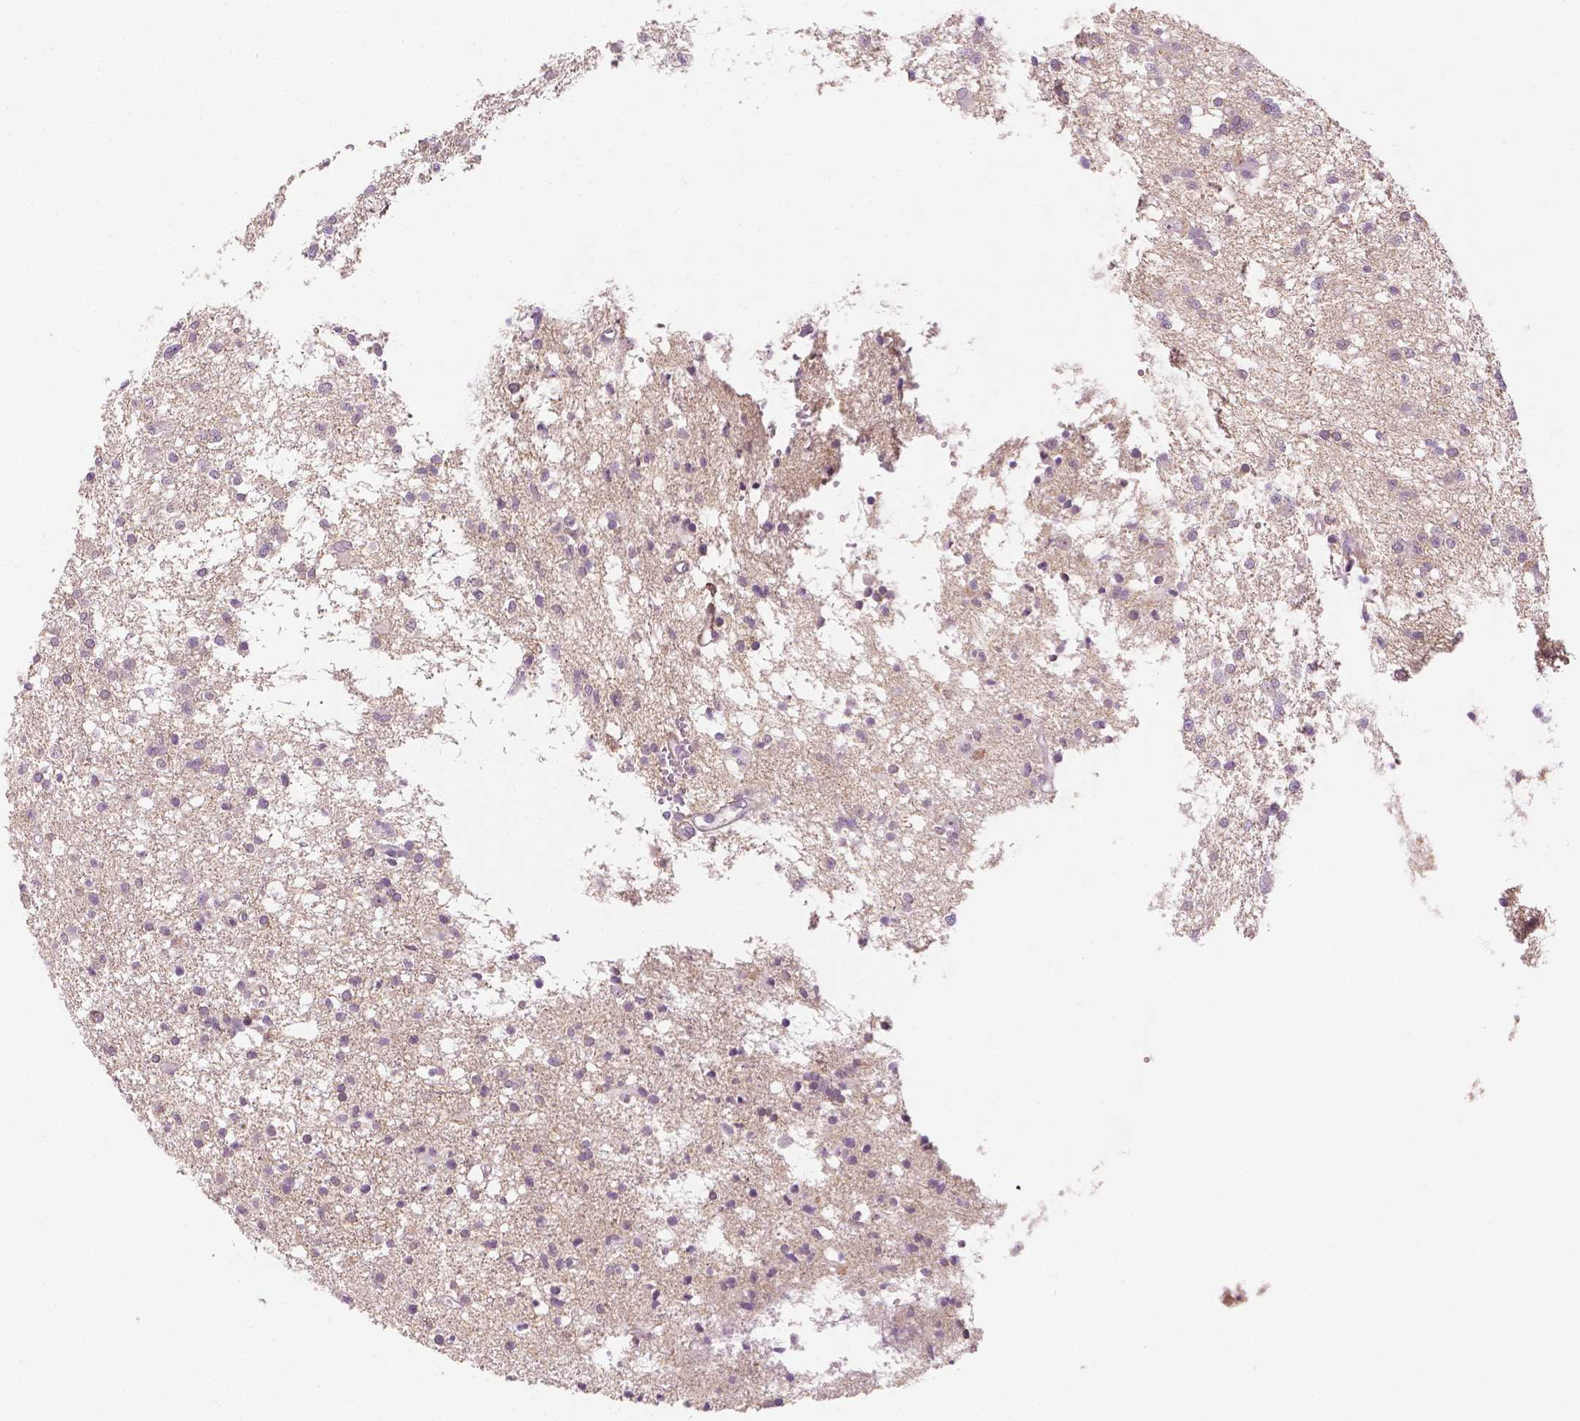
{"staining": {"intensity": "negative", "quantity": "none", "location": "none"}, "tissue": "glioma", "cell_type": "Tumor cells", "image_type": "cancer", "snomed": [{"axis": "morphology", "description": "Glioma, malignant, Low grade"}, {"axis": "topography", "description": "Brain"}], "caption": "There is no significant positivity in tumor cells of glioma.", "gene": "DLG2", "patient": {"sex": "male", "age": 64}}